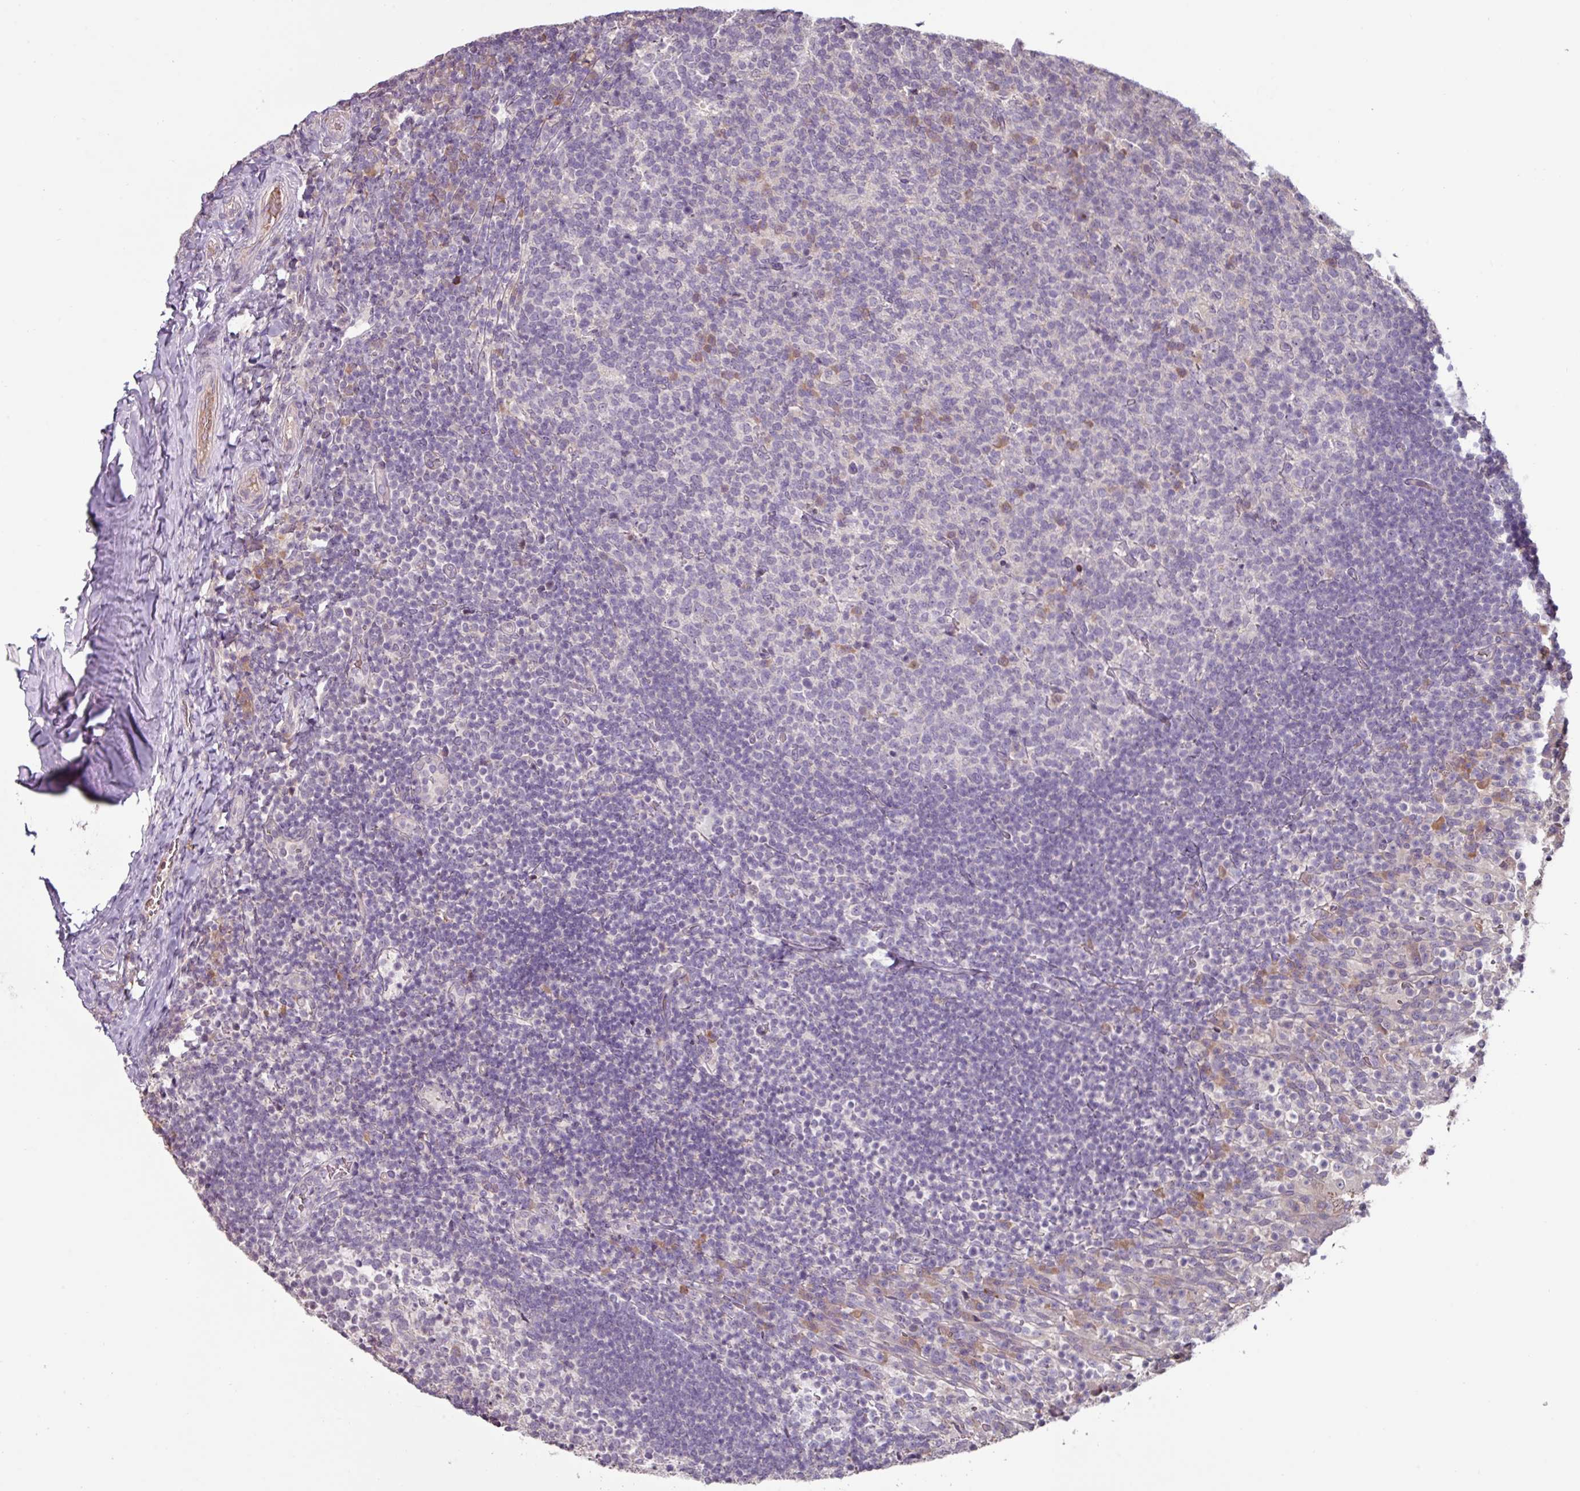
{"staining": {"intensity": "negative", "quantity": "none", "location": "none"}, "tissue": "tonsil", "cell_type": "Germinal center cells", "image_type": "normal", "snomed": [{"axis": "morphology", "description": "Normal tissue, NOS"}, {"axis": "topography", "description": "Tonsil"}], "caption": "High power microscopy micrograph of an IHC micrograph of unremarkable tonsil, revealing no significant expression in germinal center cells. (DAB immunohistochemistry (IHC) visualized using brightfield microscopy, high magnification).", "gene": "SLC5A10", "patient": {"sex": "female", "age": 10}}